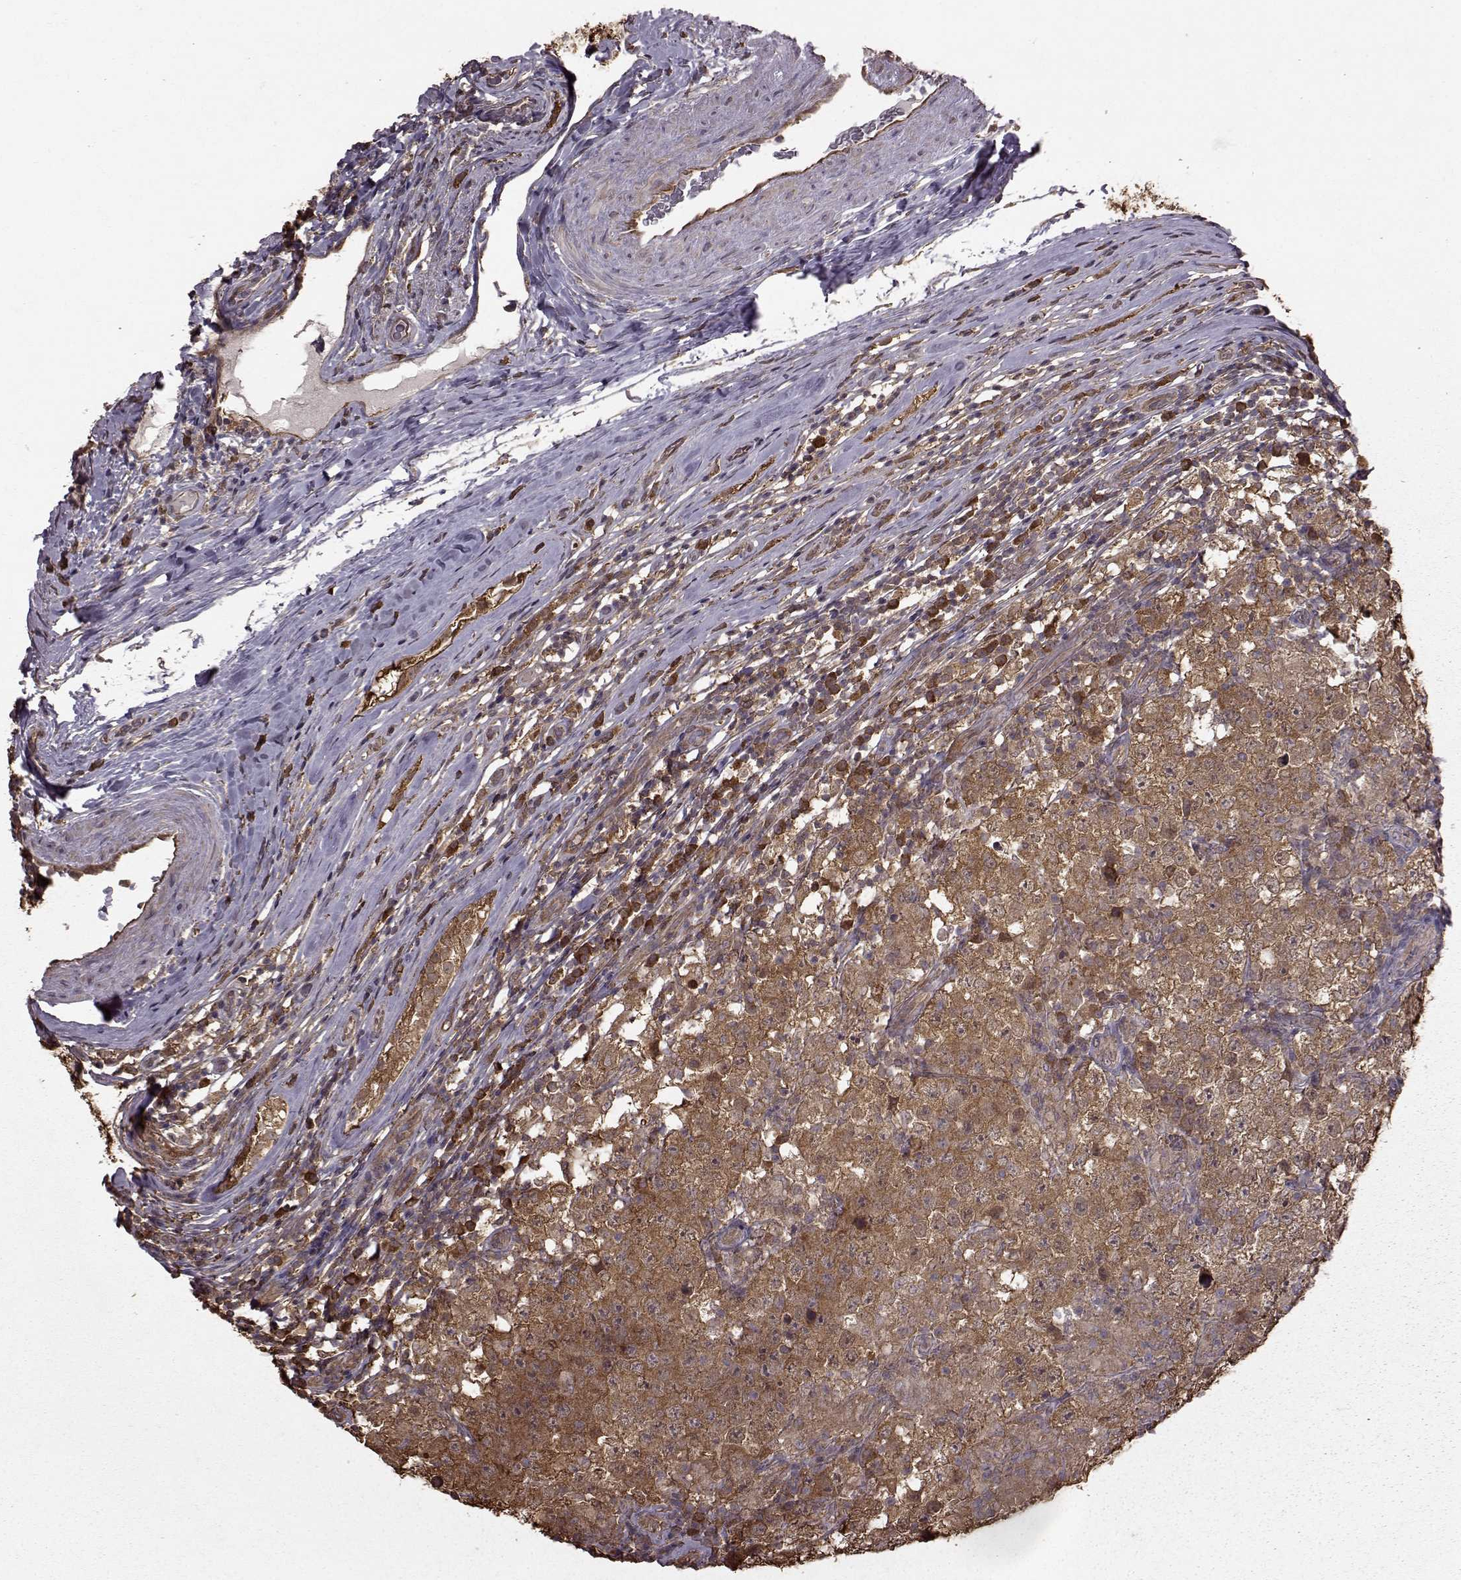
{"staining": {"intensity": "moderate", "quantity": ">75%", "location": "cytoplasmic/membranous"}, "tissue": "testis cancer", "cell_type": "Tumor cells", "image_type": "cancer", "snomed": [{"axis": "morphology", "description": "Seminoma, NOS"}, {"axis": "morphology", "description": "Carcinoma, Embryonal, NOS"}, {"axis": "topography", "description": "Testis"}], "caption": "IHC micrograph of human testis seminoma stained for a protein (brown), which shows medium levels of moderate cytoplasmic/membranous positivity in approximately >75% of tumor cells.", "gene": "NME1-NME2", "patient": {"sex": "male", "age": 41}}